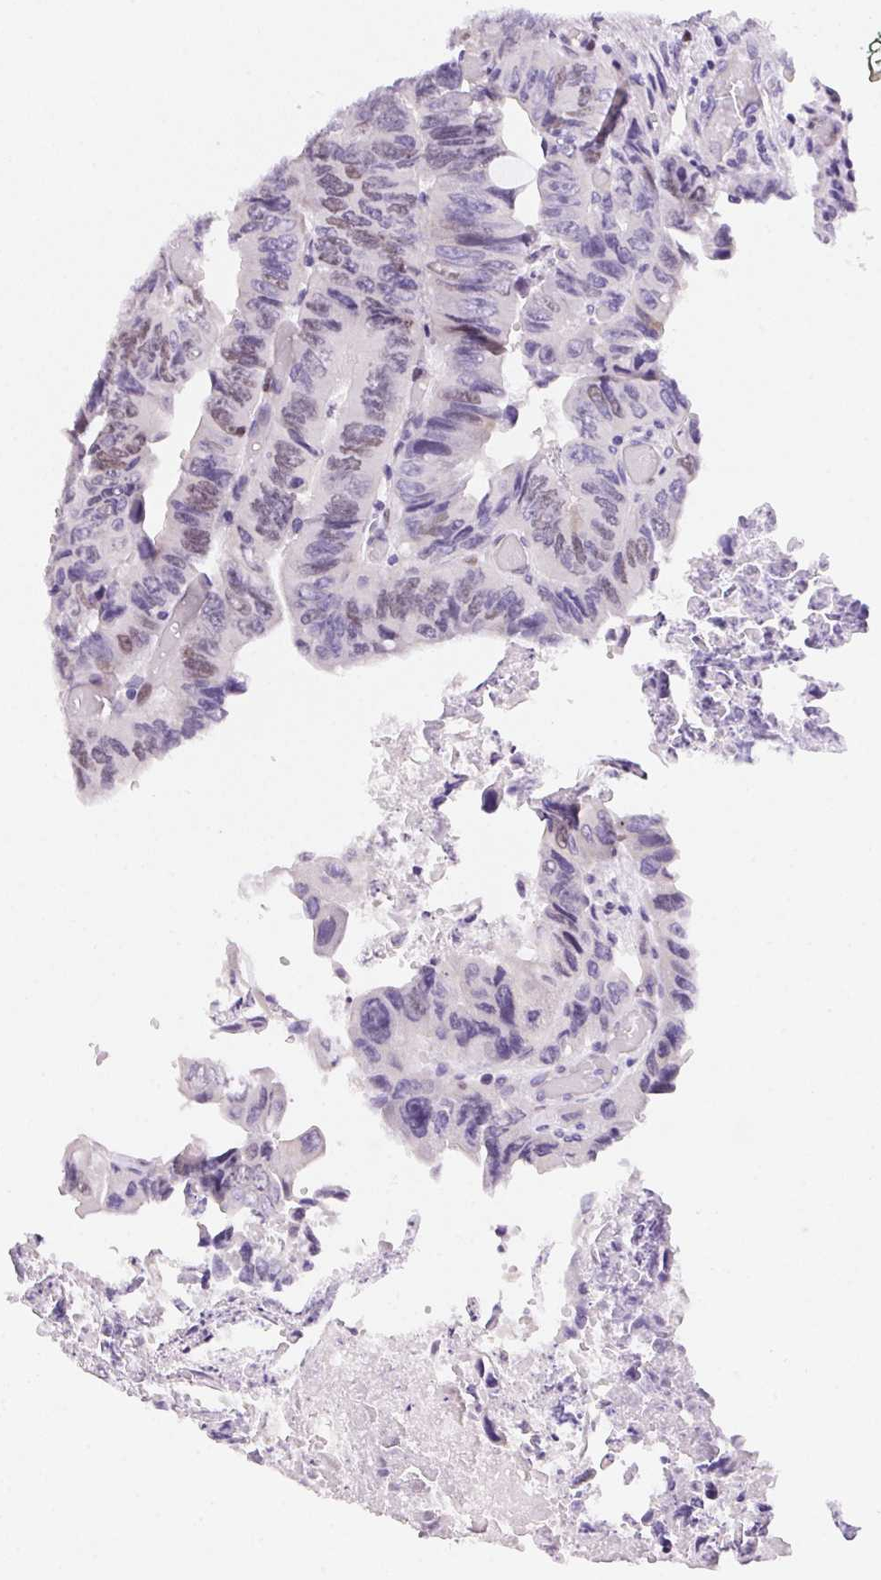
{"staining": {"intensity": "moderate", "quantity": "<25%", "location": "nuclear"}, "tissue": "colorectal cancer", "cell_type": "Tumor cells", "image_type": "cancer", "snomed": [{"axis": "morphology", "description": "Adenocarcinoma, NOS"}, {"axis": "topography", "description": "Colon"}], "caption": "Immunohistochemical staining of colorectal adenocarcinoma exhibits moderate nuclear protein expression in approximately <25% of tumor cells. The staining was performed using DAB to visualize the protein expression in brown, while the nuclei were stained in blue with hematoxylin (Magnification: 20x).", "gene": "HELLS", "patient": {"sex": "female", "age": 84}}